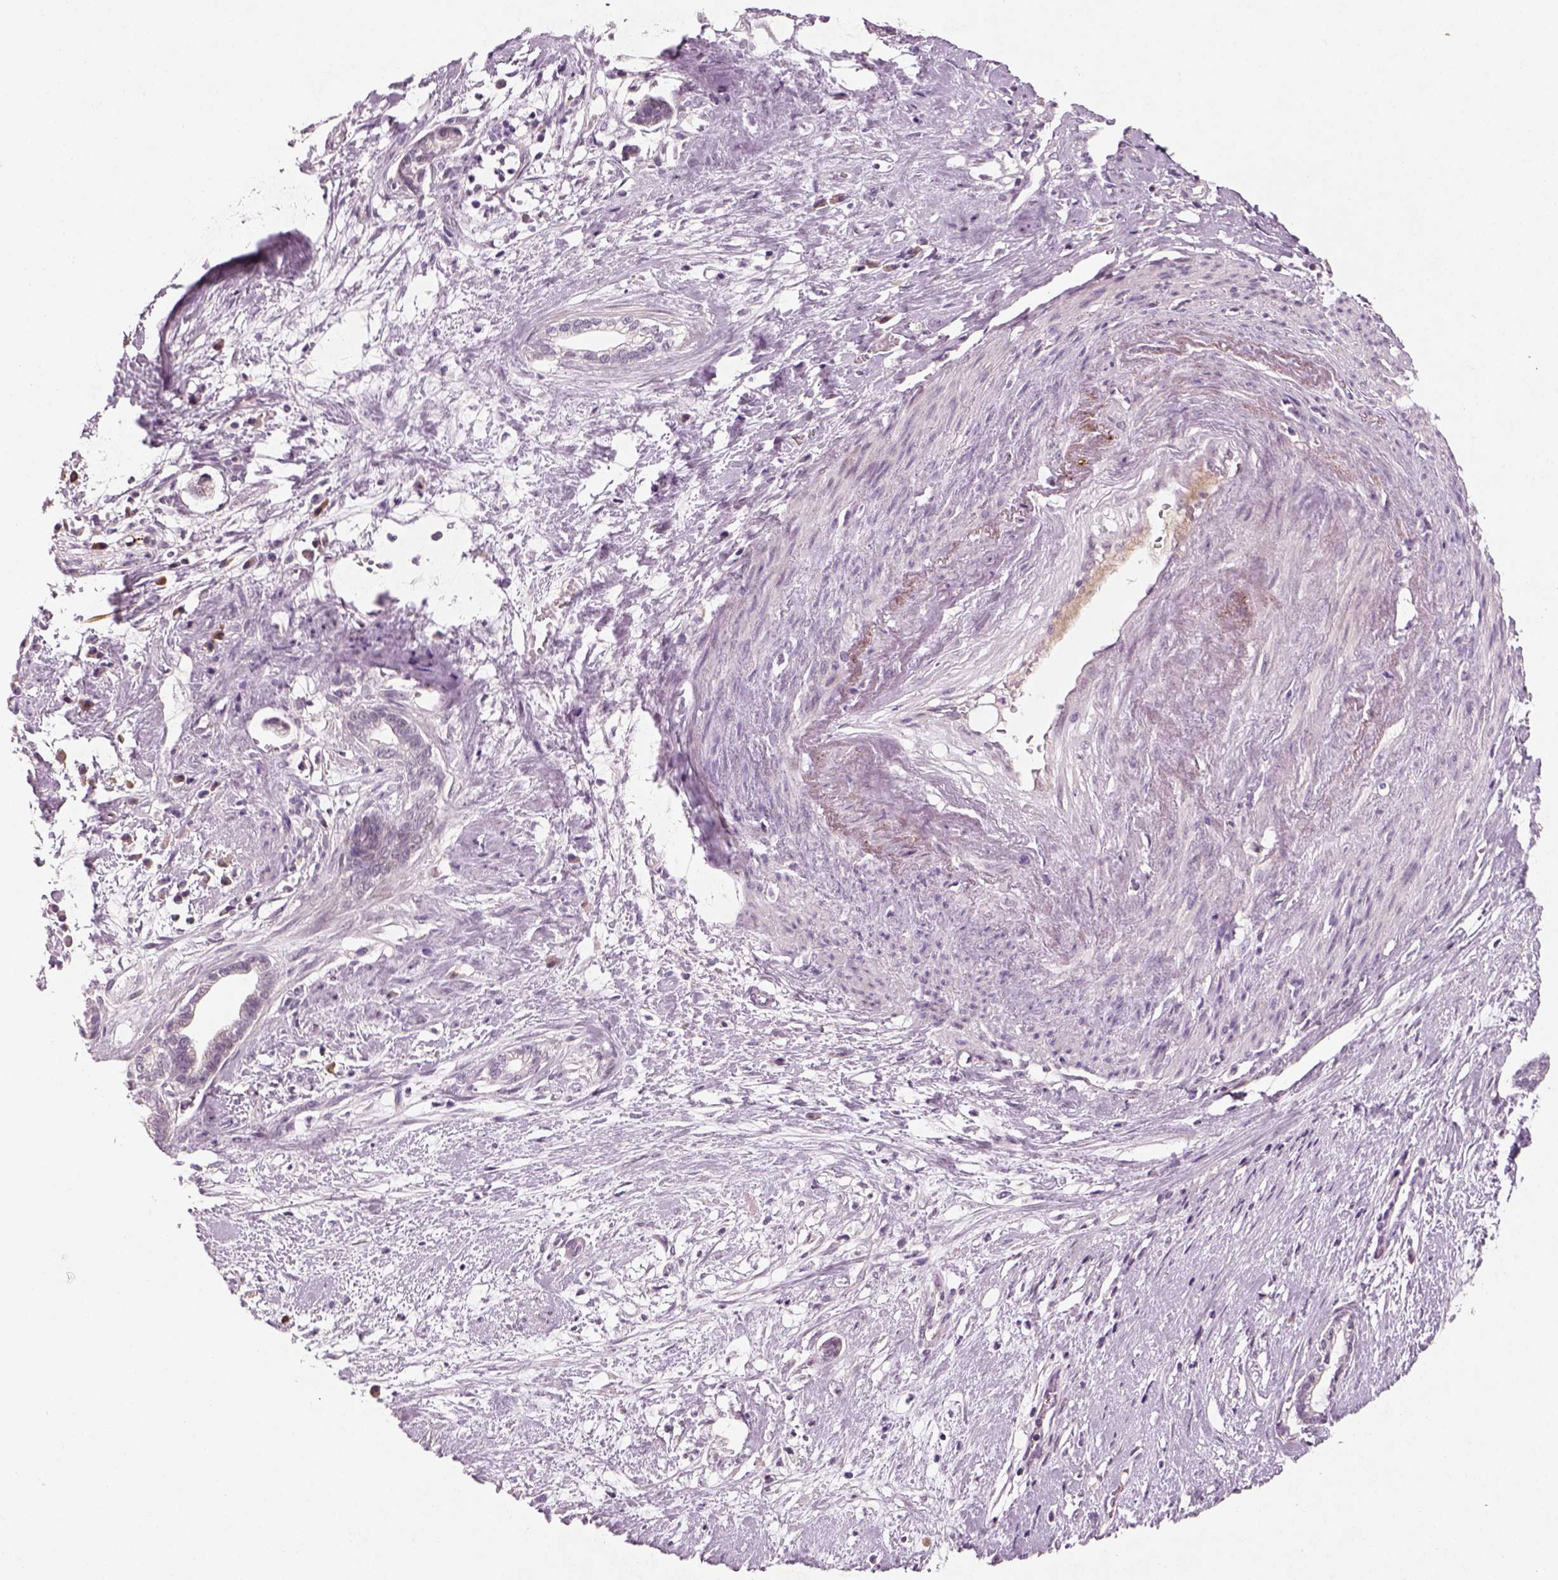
{"staining": {"intensity": "negative", "quantity": "none", "location": "none"}, "tissue": "cervical cancer", "cell_type": "Tumor cells", "image_type": "cancer", "snomed": [{"axis": "morphology", "description": "Adenocarcinoma, NOS"}, {"axis": "topography", "description": "Cervix"}], "caption": "Immunohistochemistry (IHC) image of neoplastic tissue: cervical adenocarcinoma stained with DAB (3,3'-diaminobenzidine) reveals no significant protein expression in tumor cells.", "gene": "PENK", "patient": {"sex": "female", "age": 62}}